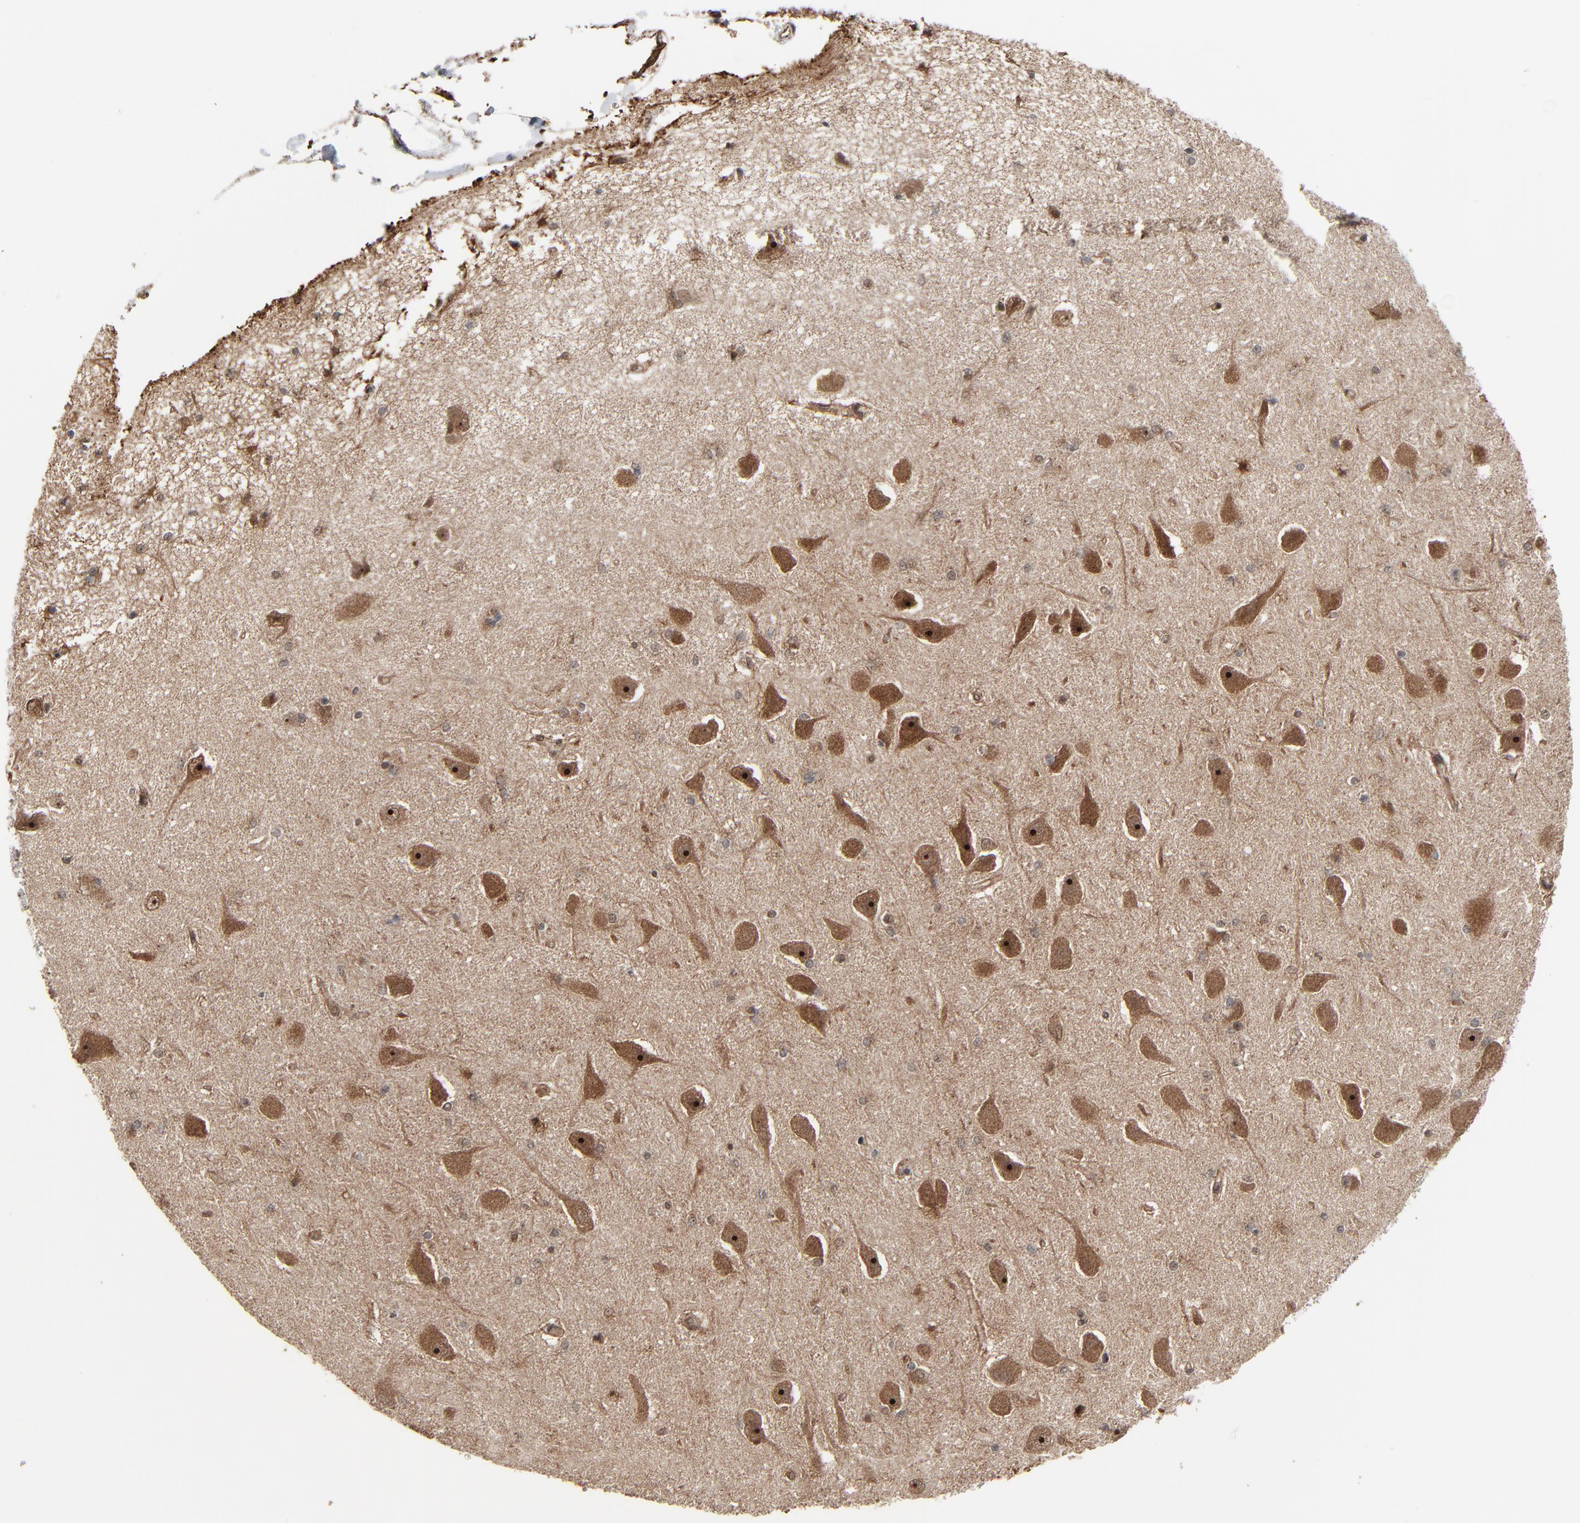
{"staining": {"intensity": "weak", "quantity": ">75%", "location": "cytoplasmic/membranous"}, "tissue": "hippocampus", "cell_type": "Glial cells", "image_type": "normal", "snomed": [{"axis": "morphology", "description": "Normal tissue, NOS"}, {"axis": "topography", "description": "Hippocampus"}], "caption": "Immunohistochemical staining of normal human hippocampus shows low levels of weak cytoplasmic/membranous expression in approximately >75% of glial cells.", "gene": "RHOJ", "patient": {"sex": "female", "age": 54}}